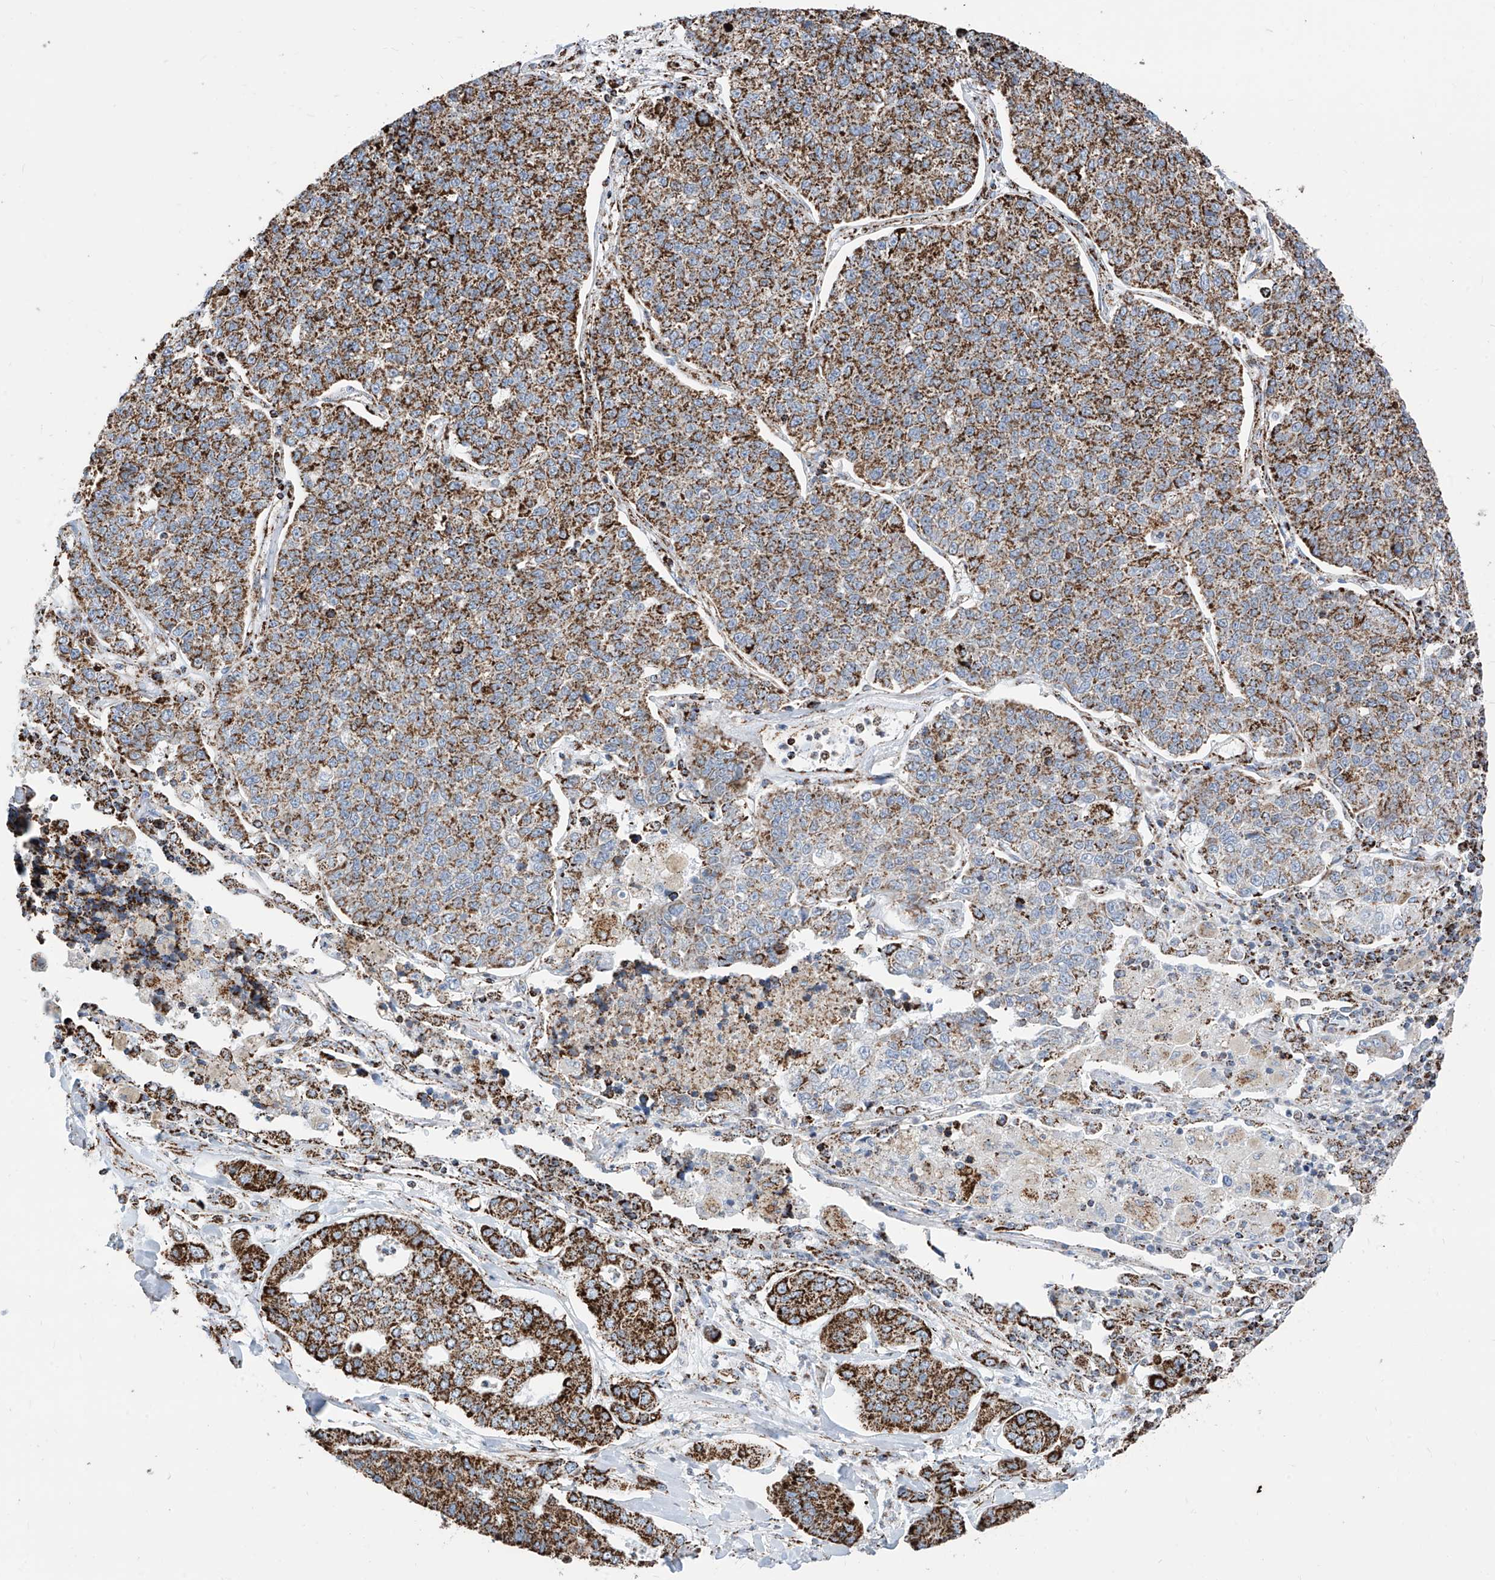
{"staining": {"intensity": "strong", "quantity": ">75%", "location": "cytoplasmic/membranous"}, "tissue": "lung cancer", "cell_type": "Tumor cells", "image_type": "cancer", "snomed": [{"axis": "morphology", "description": "Adenocarcinoma, NOS"}, {"axis": "topography", "description": "Lung"}], "caption": "Protein staining of lung adenocarcinoma tissue demonstrates strong cytoplasmic/membranous expression in approximately >75% of tumor cells.", "gene": "COX5B", "patient": {"sex": "male", "age": 49}}